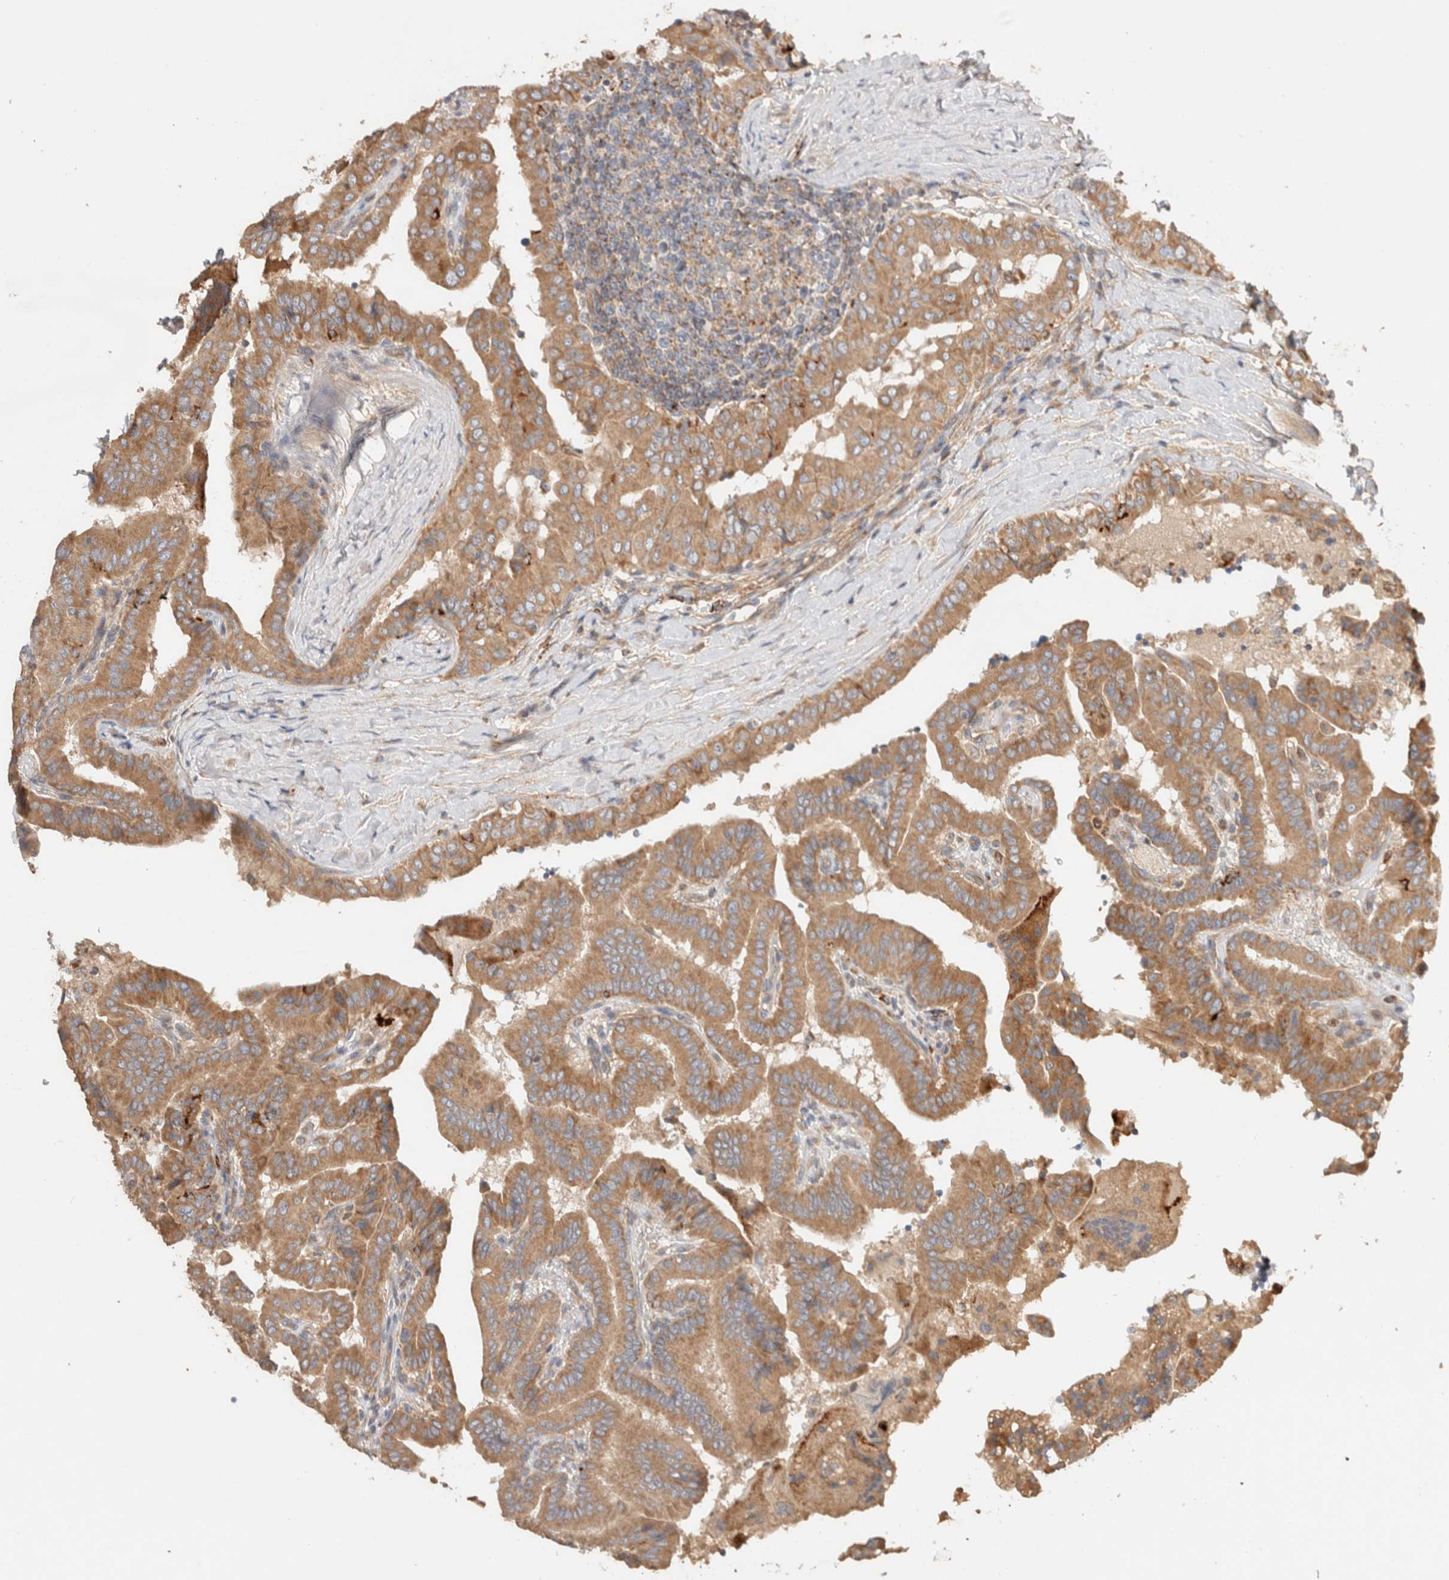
{"staining": {"intensity": "moderate", "quantity": ">75%", "location": "cytoplasmic/membranous"}, "tissue": "thyroid cancer", "cell_type": "Tumor cells", "image_type": "cancer", "snomed": [{"axis": "morphology", "description": "Papillary adenocarcinoma, NOS"}, {"axis": "topography", "description": "Thyroid gland"}], "caption": "A micrograph of human thyroid papillary adenocarcinoma stained for a protein displays moderate cytoplasmic/membranous brown staining in tumor cells.", "gene": "B3GNTL1", "patient": {"sex": "male", "age": 33}}